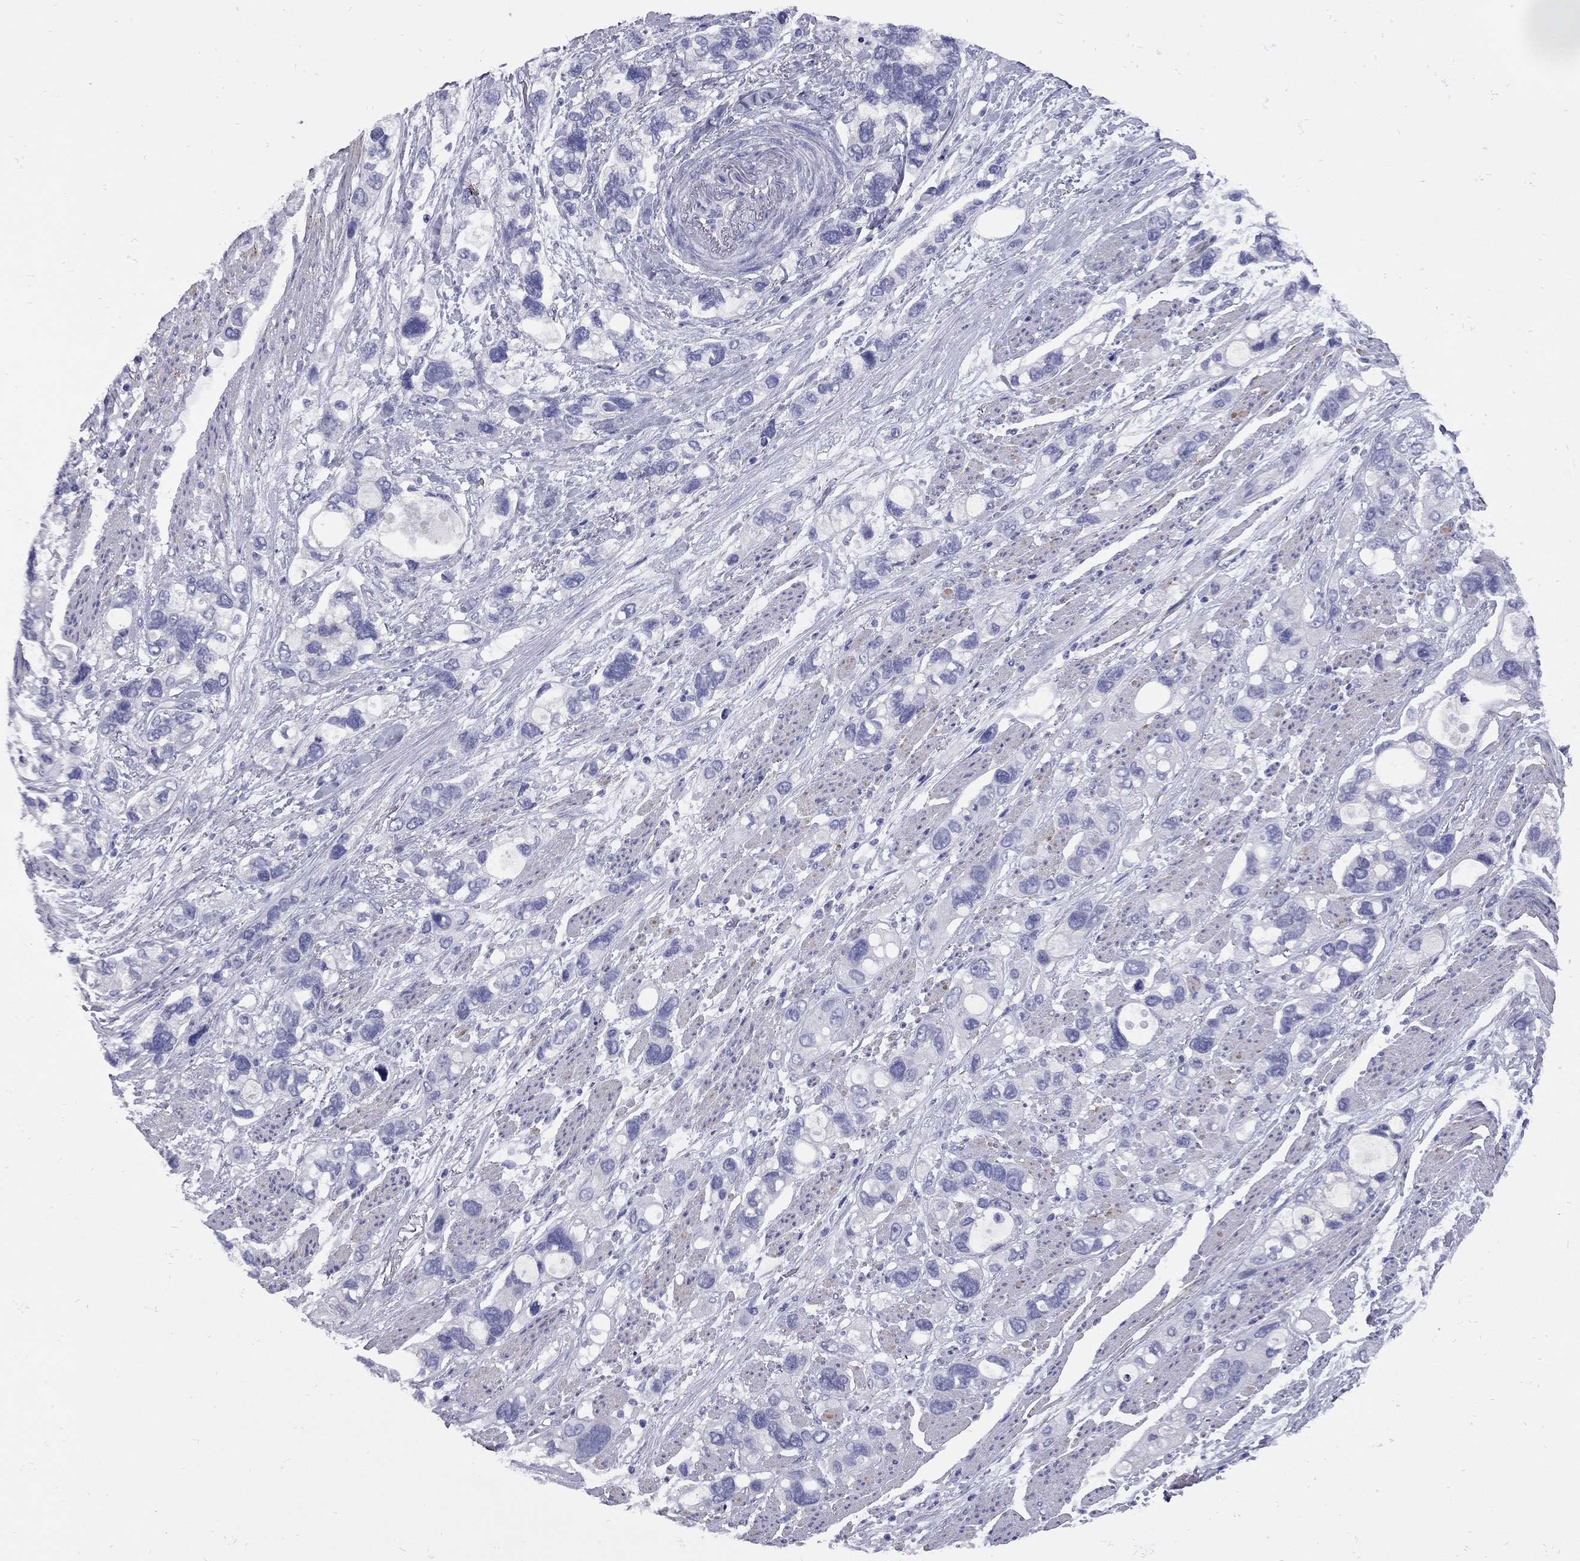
{"staining": {"intensity": "negative", "quantity": "none", "location": "none"}, "tissue": "stomach cancer", "cell_type": "Tumor cells", "image_type": "cancer", "snomed": [{"axis": "morphology", "description": "Adenocarcinoma, NOS"}, {"axis": "topography", "description": "Stomach, upper"}], "caption": "The image displays no staining of tumor cells in stomach cancer (adenocarcinoma).", "gene": "EPPIN", "patient": {"sex": "female", "age": 81}}